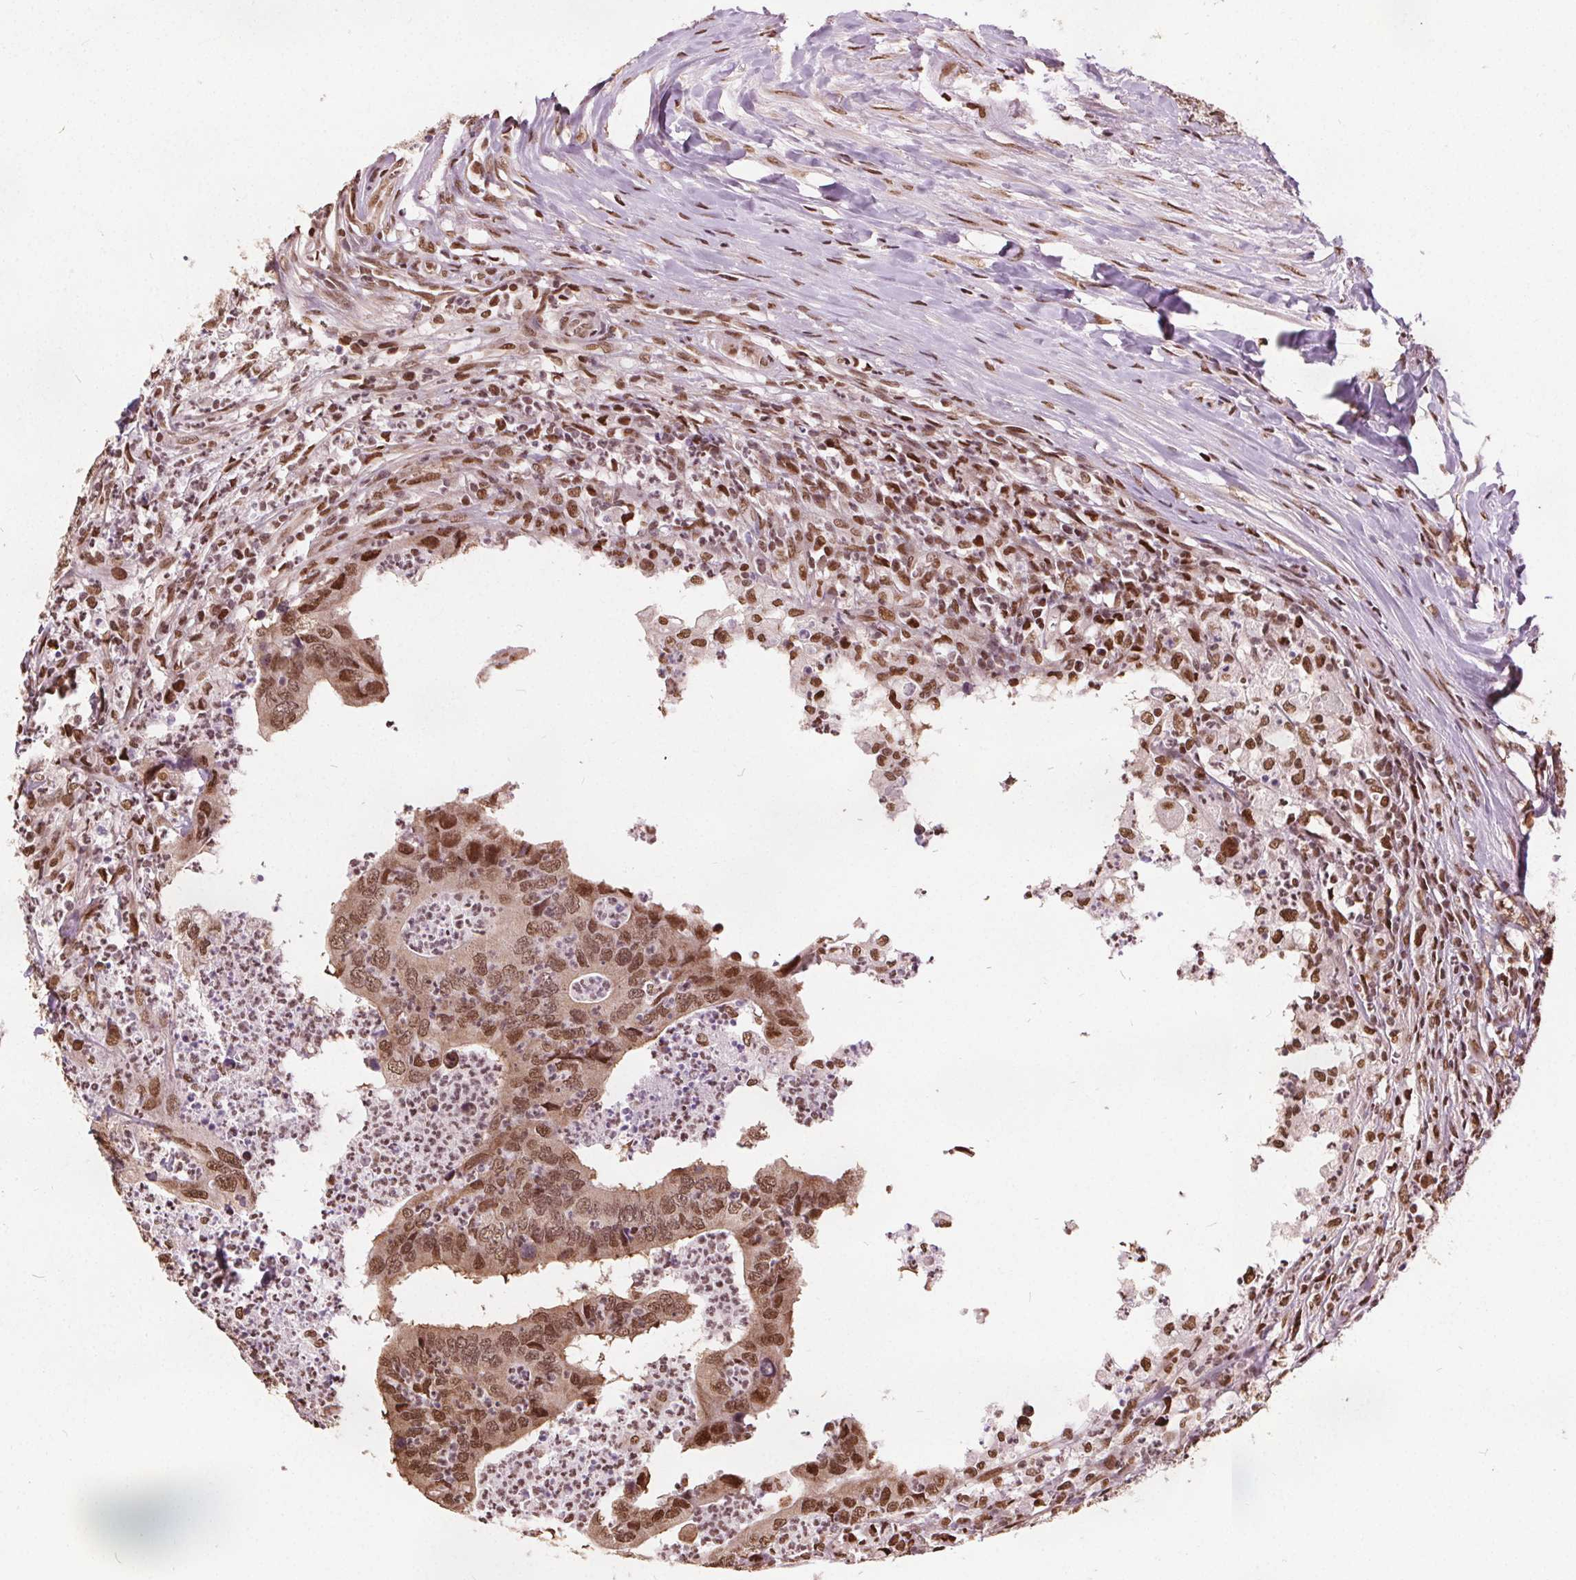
{"staining": {"intensity": "moderate", "quantity": ">75%", "location": "nuclear"}, "tissue": "colorectal cancer", "cell_type": "Tumor cells", "image_type": "cancer", "snomed": [{"axis": "morphology", "description": "Adenocarcinoma, NOS"}, {"axis": "topography", "description": "Colon"}], "caption": "The image reveals a brown stain indicating the presence of a protein in the nuclear of tumor cells in colorectal cancer (adenocarcinoma).", "gene": "ISLR2", "patient": {"sex": "female", "age": 67}}